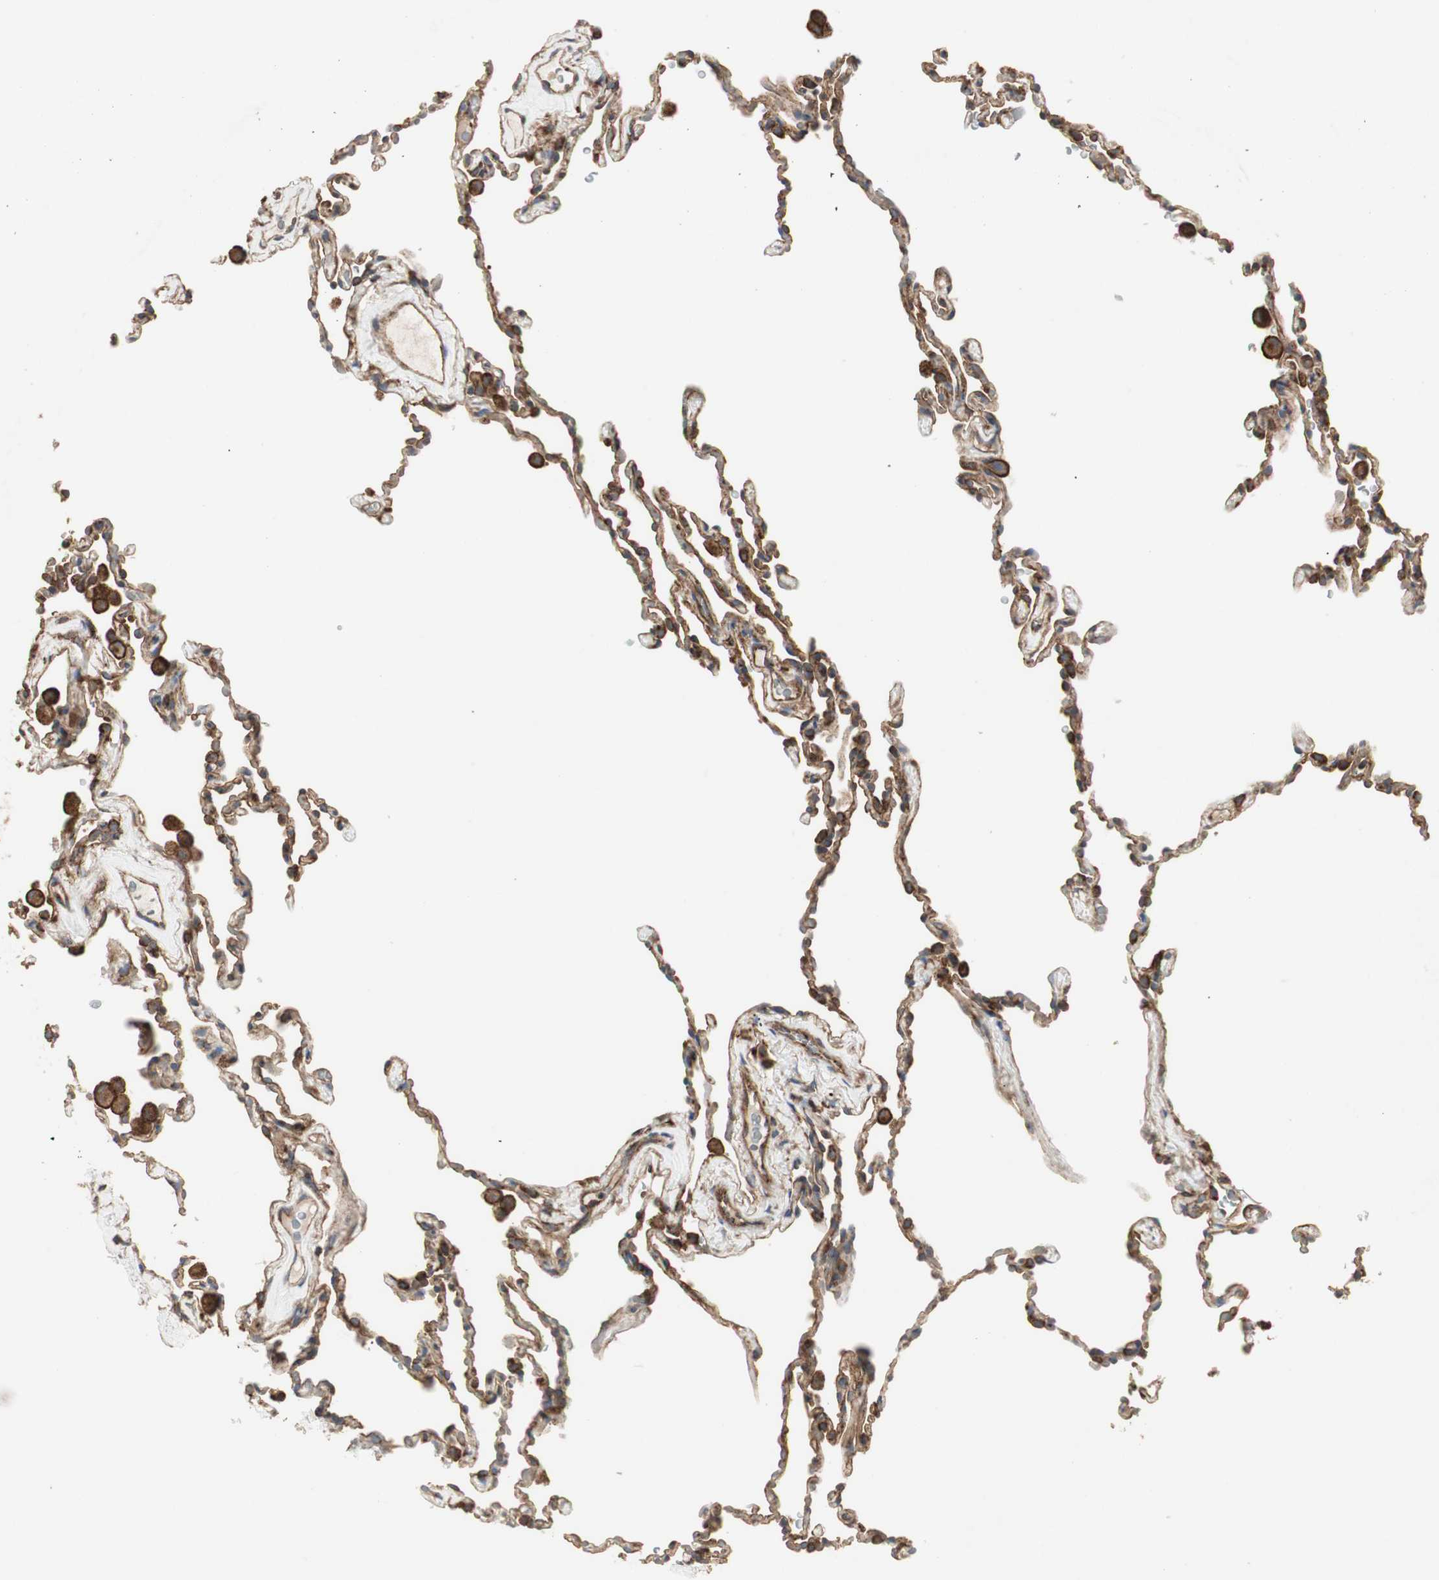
{"staining": {"intensity": "strong", "quantity": ">75%", "location": "cytoplasmic/membranous"}, "tissue": "lung", "cell_type": "Alveolar cells", "image_type": "normal", "snomed": [{"axis": "morphology", "description": "Normal tissue, NOS"}, {"axis": "morphology", "description": "Soft tissue tumor metastatic"}, {"axis": "topography", "description": "Lung"}], "caption": "A micrograph of lung stained for a protein reveals strong cytoplasmic/membranous brown staining in alveolar cells.", "gene": "H6PD", "patient": {"sex": "male", "age": 59}}